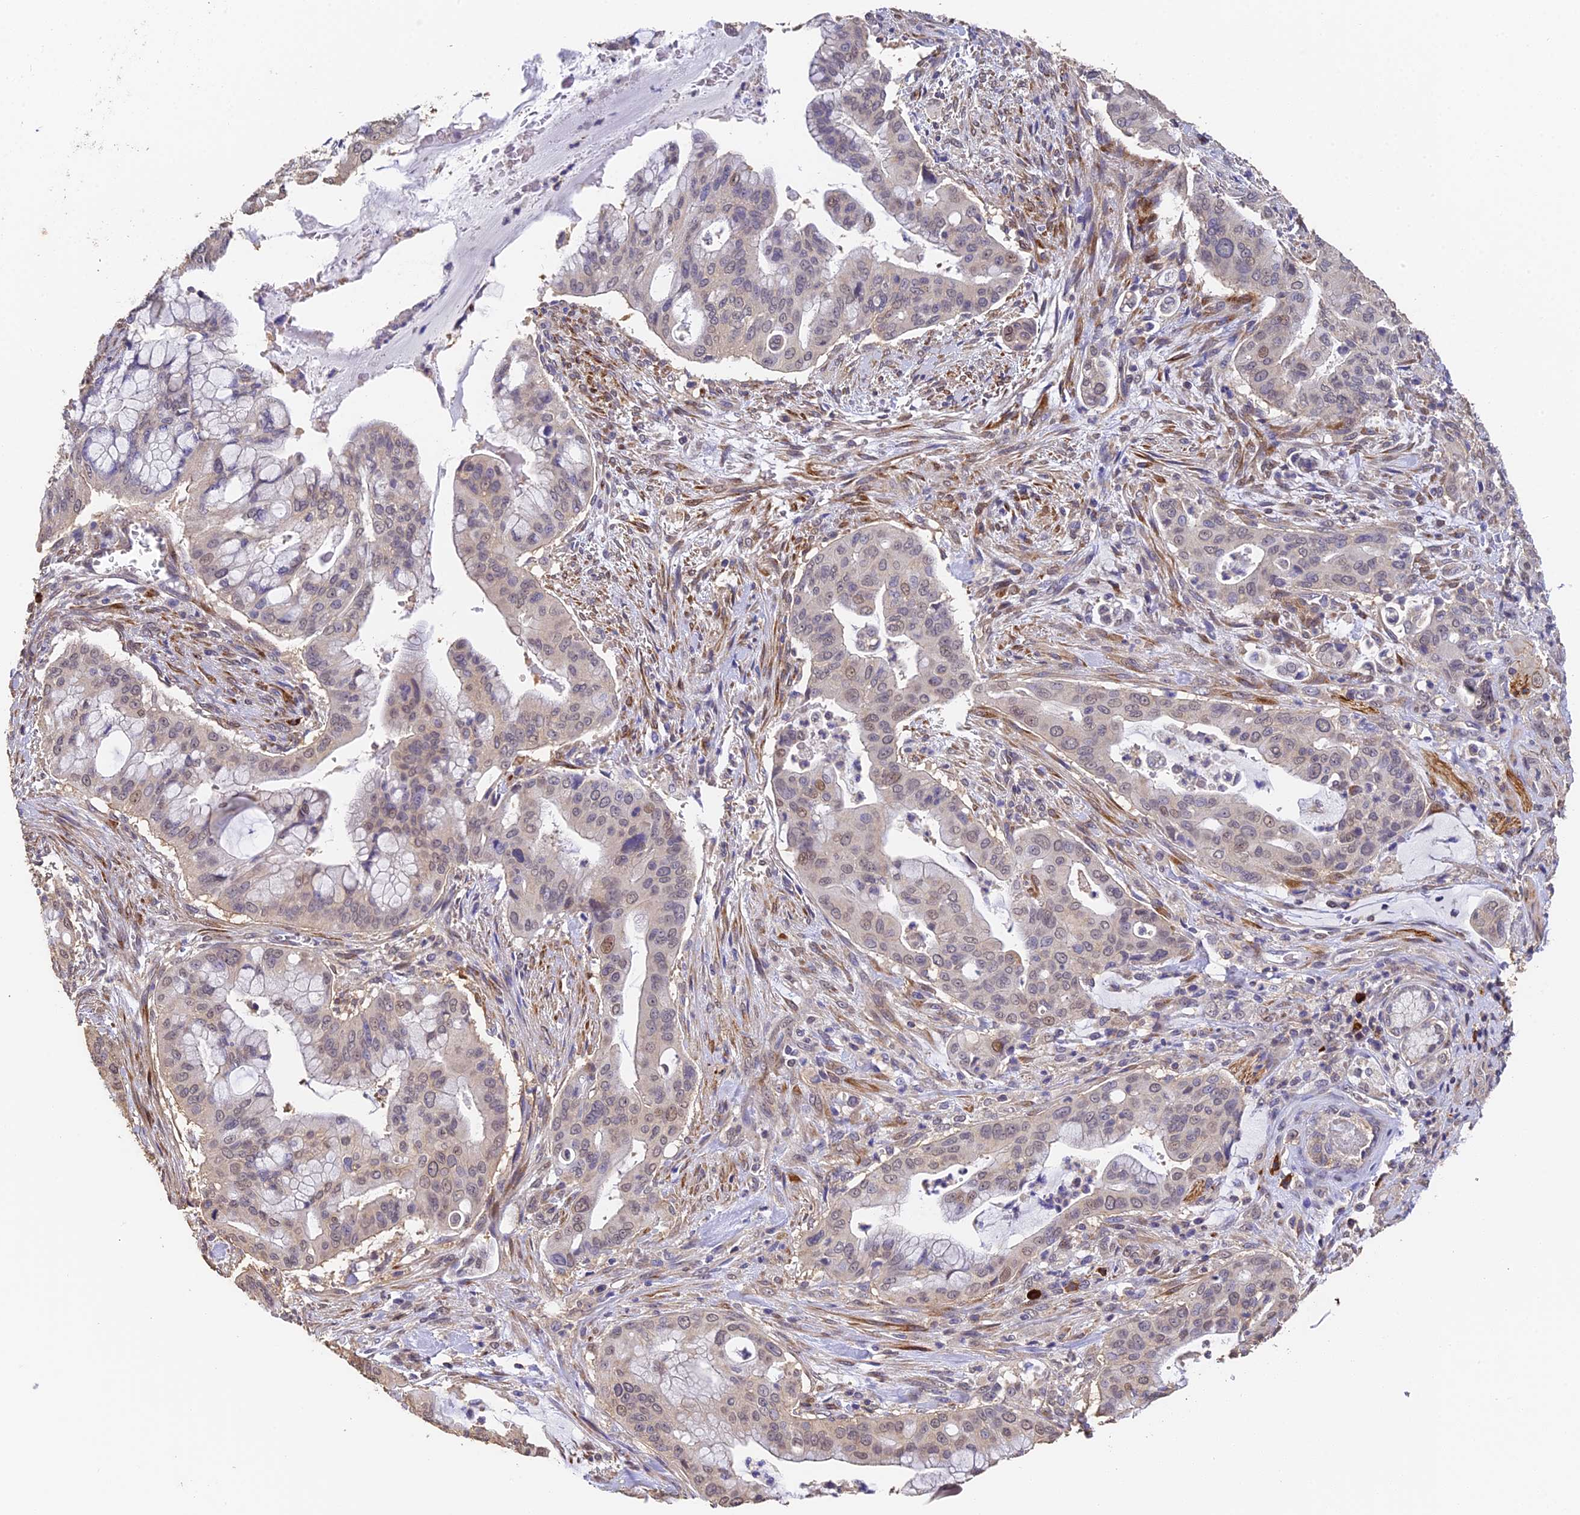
{"staining": {"intensity": "weak", "quantity": "25%-75%", "location": "nuclear"}, "tissue": "pancreatic cancer", "cell_type": "Tumor cells", "image_type": "cancer", "snomed": [{"axis": "morphology", "description": "Adenocarcinoma, NOS"}, {"axis": "topography", "description": "Pancreas"}], "caption": "The histopathology image exhibits a brown stain indicating the presence of a protein in the nuclear of tumor cells in pancreatic cancer (adenocarcinoma). The staining was performed using DAB, with brown indicating positive protein expression. Nuclei are stained blue with hematoxylin.", "gene": "SLC11A1", "patient": {"sex": "male", "age": 46}}